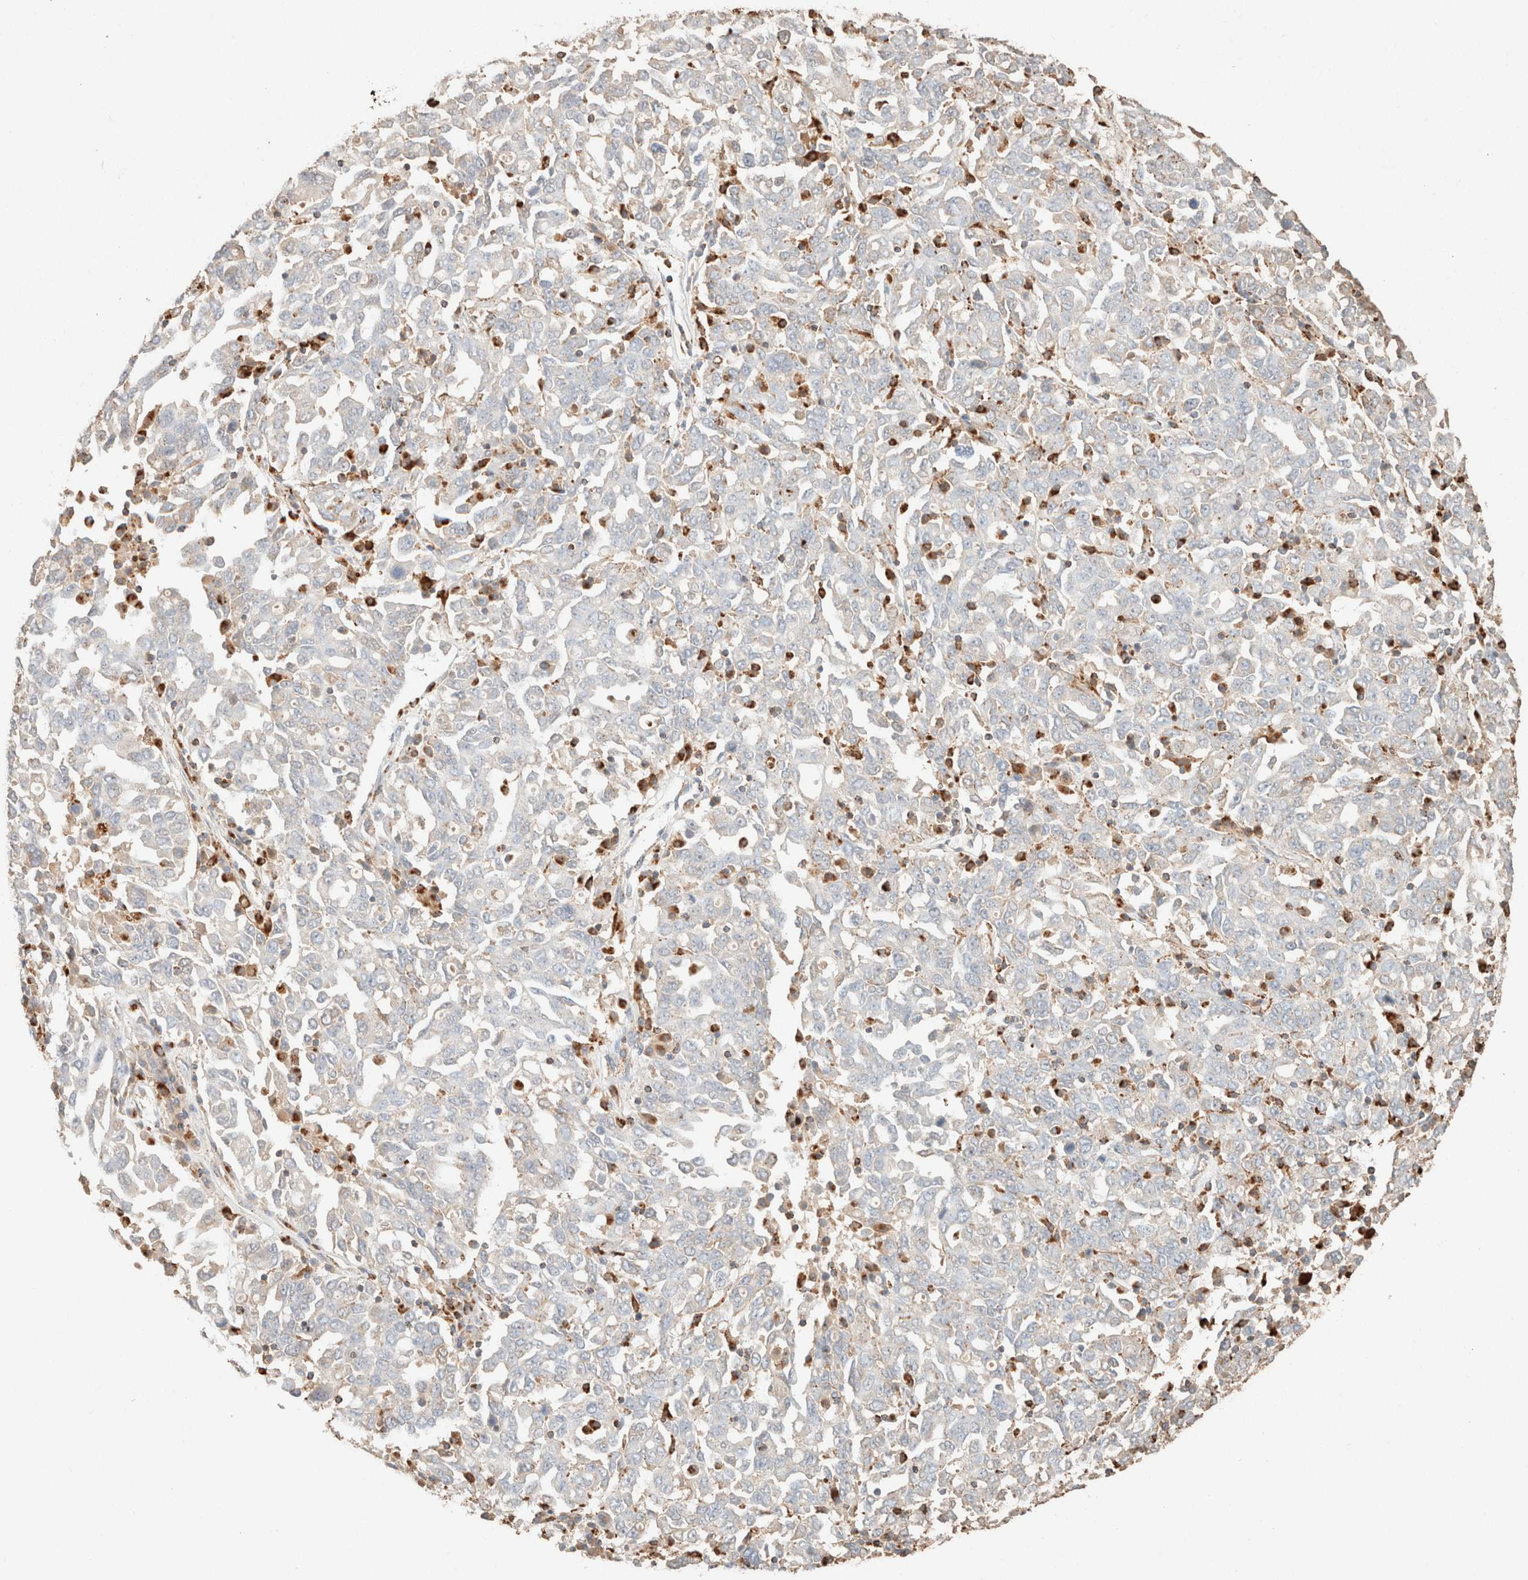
{"staining": {"intensity": "weak", "quantity": "<25%", "location": "cytoplasmic/membranous"}, "tissue": "ovarian cancer", "cell_type": "Tumor cells", "image_type": "cancer", "snomed": [{"axis": "morphology", "description": "Carcinoma, endometroid"}, {"axis": "topography", "description": "Ovary"}], "caption": "This is an IHC photomicrograph of ovarian cancer. There is no staining in tumor cells.", "gene": "CTSC", "patient": {"sex": "female", "age": 62}}